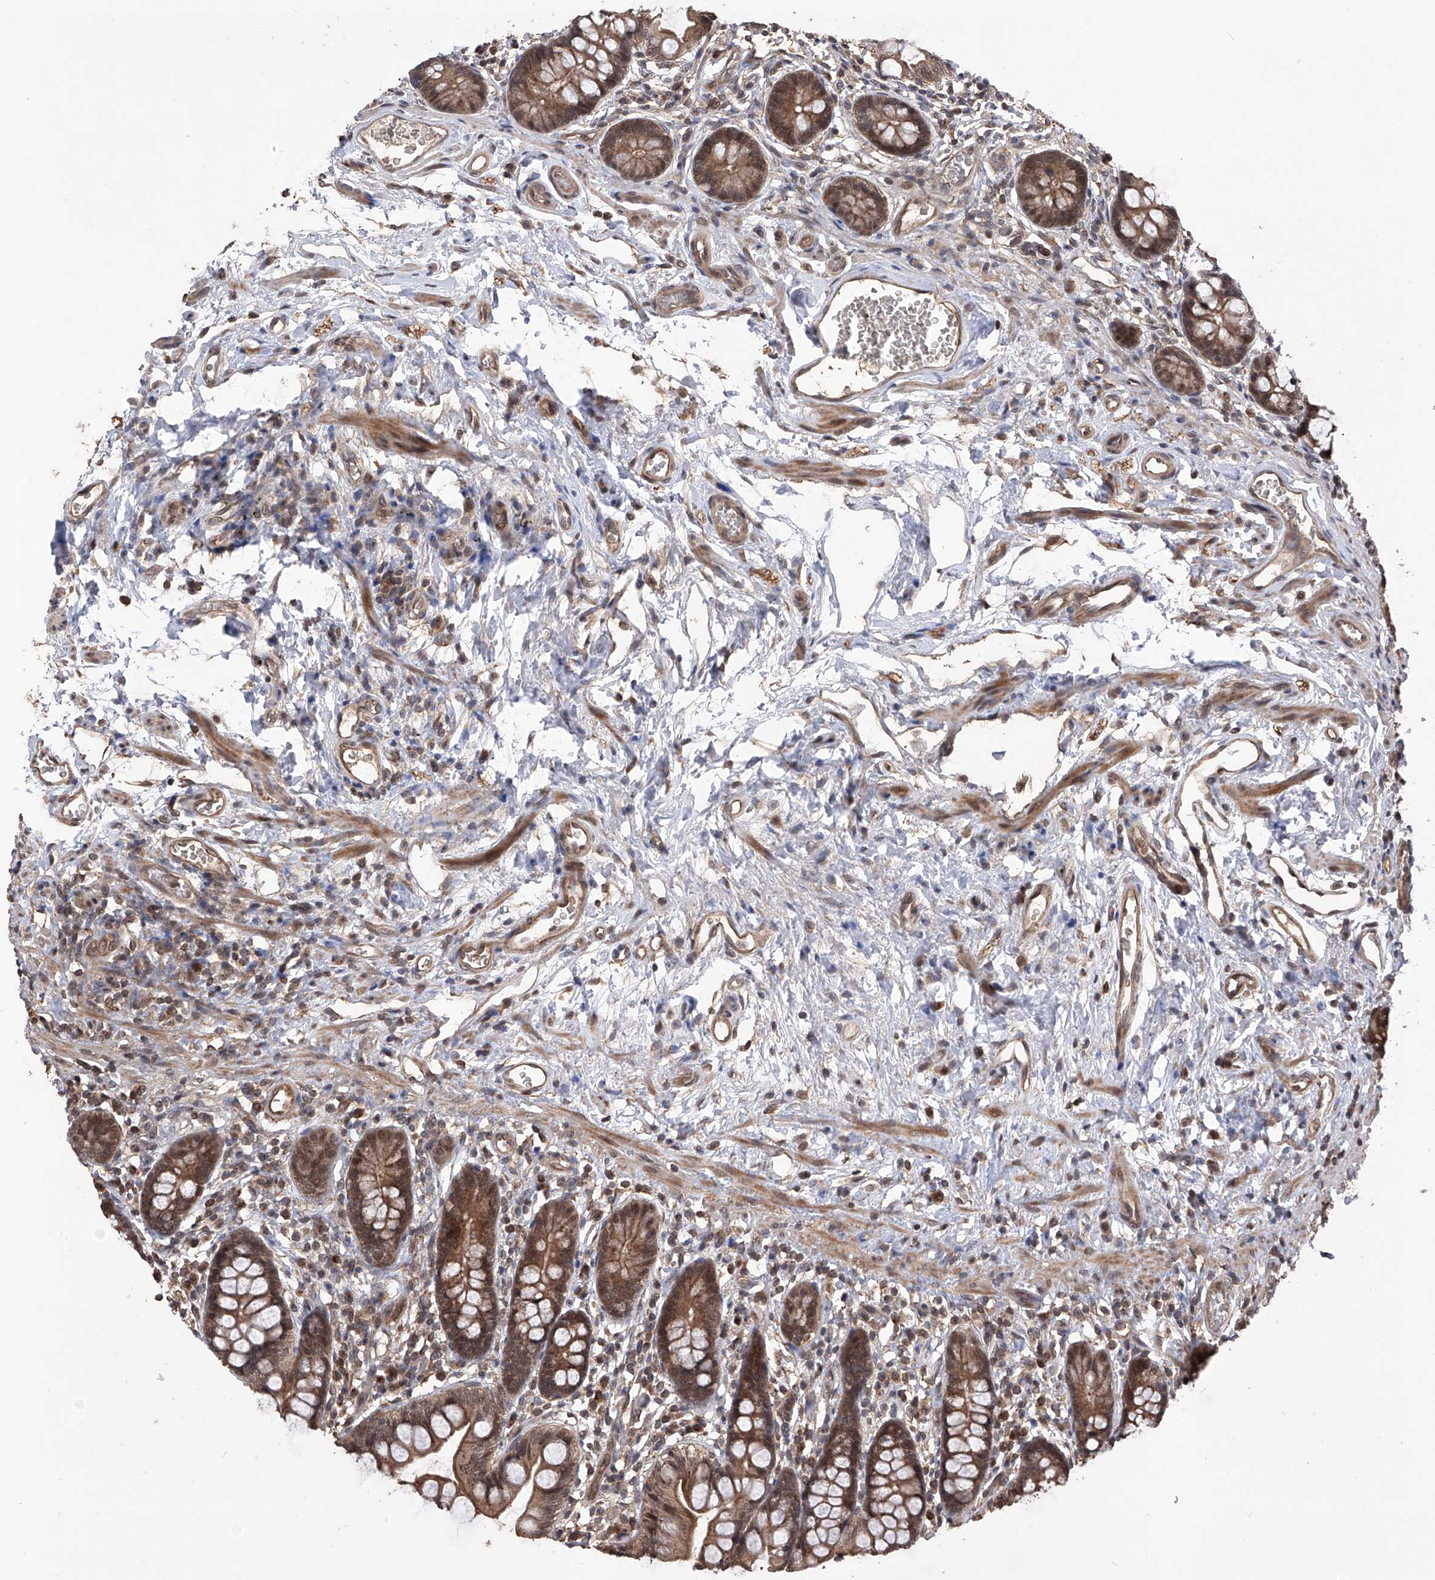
{"staining": {"intensity": "moderate", "quantity": ">75%", "location": "cytoplasmic/membranous,nuclear"}, "tissue": "small intestine", "cell_type": "Glandular cells", "image_type": "normal", "snomed": [{"axis": "morphology", "description": "Normal tissue, NOS"}, {"axis": "topography", "description": "Small intestine"}], "caption": "Immunohistochemical staining of normal small intestine reveals moderate cytoplasmic/membranous,nuclear protein staining in approximately >75% of glandular cells. (DAB (3,3'-diaminobenzidine) IHC with brightfield microscopy, high magnification).", "gene": "LYSMD4", "patient": {"sex": "male", "age": 52}}